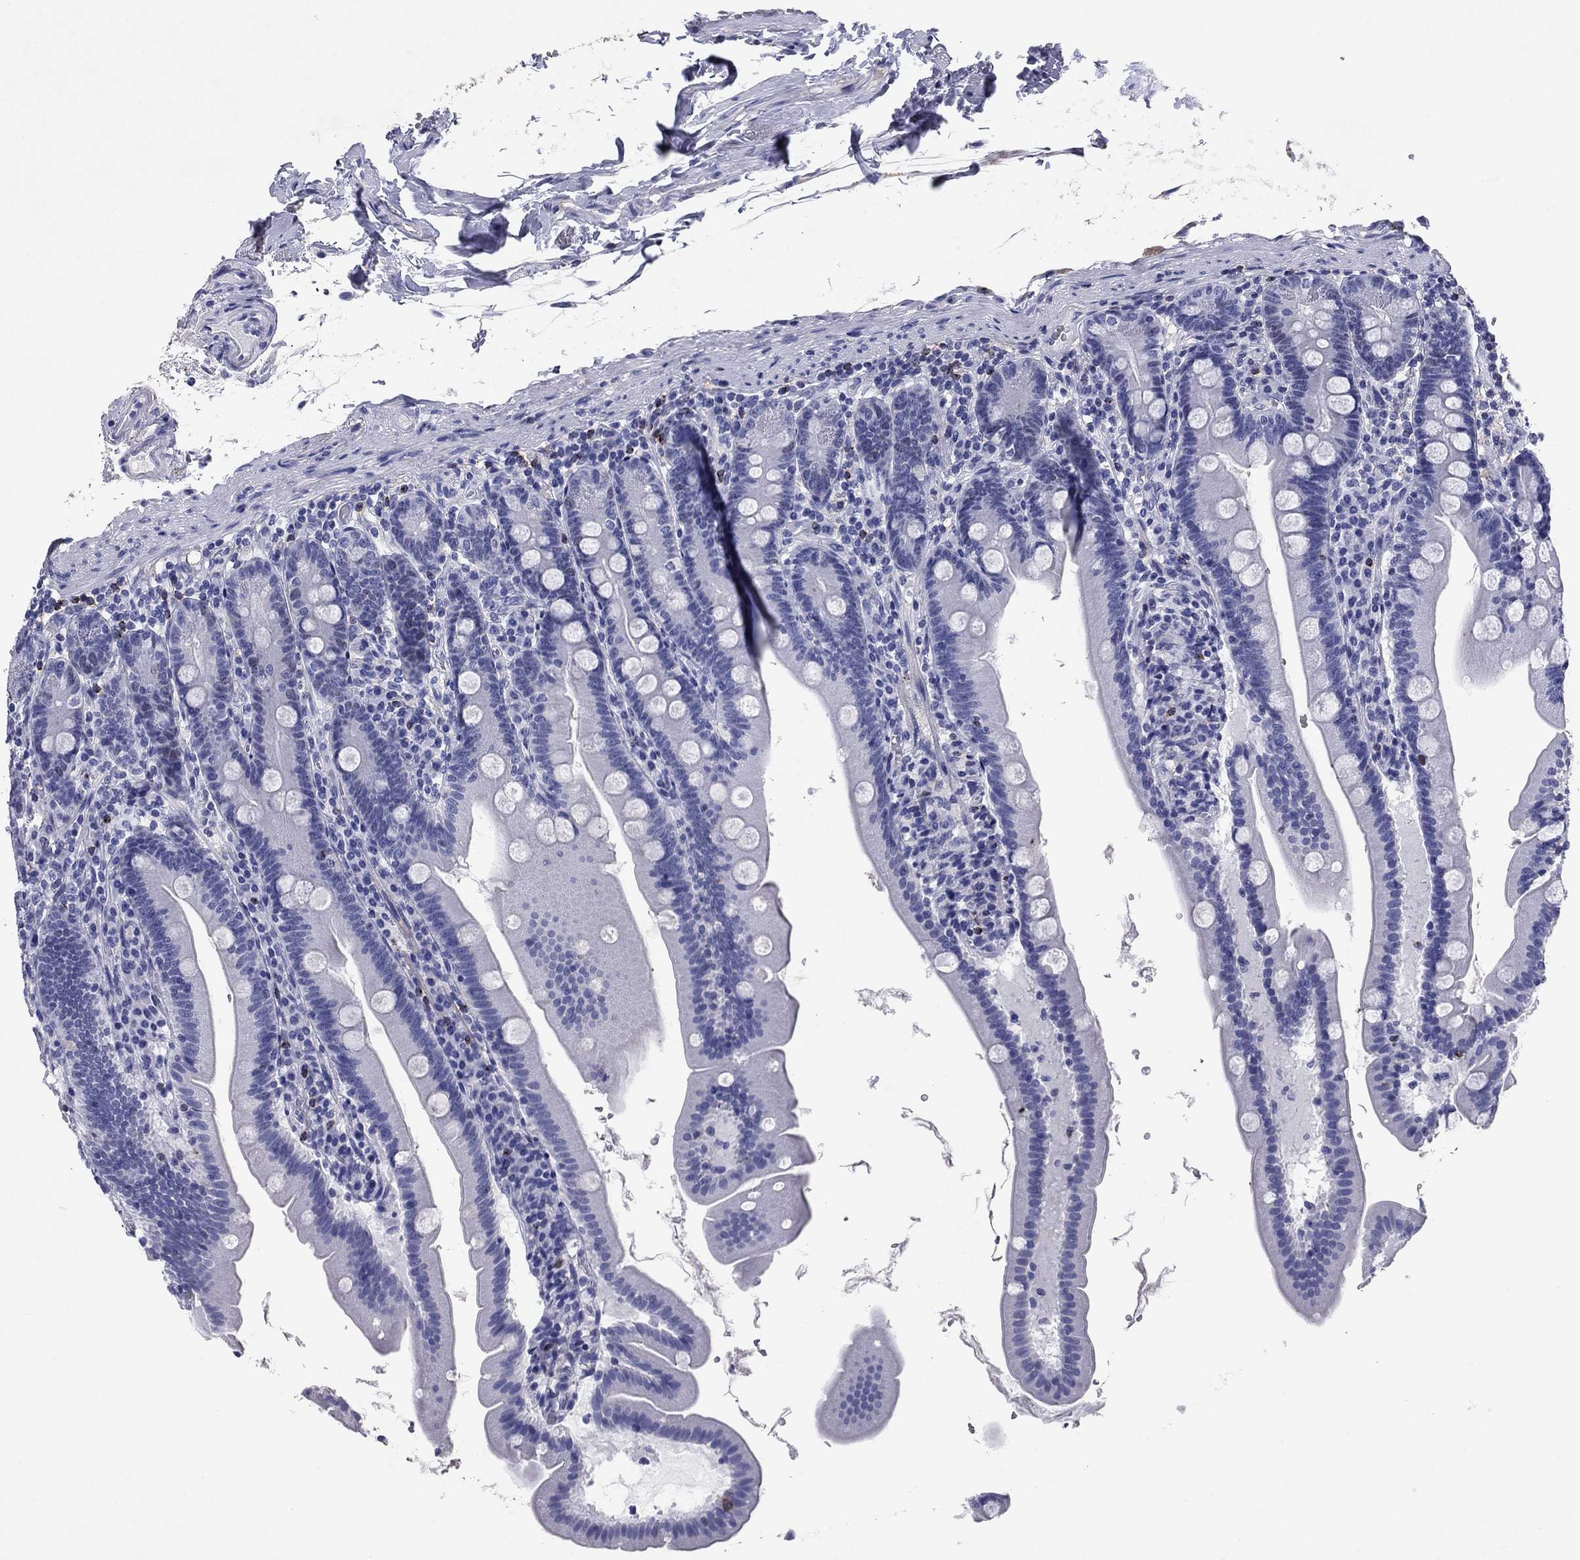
{"staining": {"intensity": "negative", "quantity": "none", "location": "none"}, "tissue": "duodenum", "cell_type": "Glandular cells", "image_type": "normal", "snomed": [{"axis": "morphology", "description": "Normal tissue, NOS"}, {"axis": "topography", "description": "Duodenum"}], "caption": "The IHC photomicrograph has no significant positivity in glandular cells of duodenum.", "gene": "GZMK", "patient": {"sex": "female", "age": 67}}